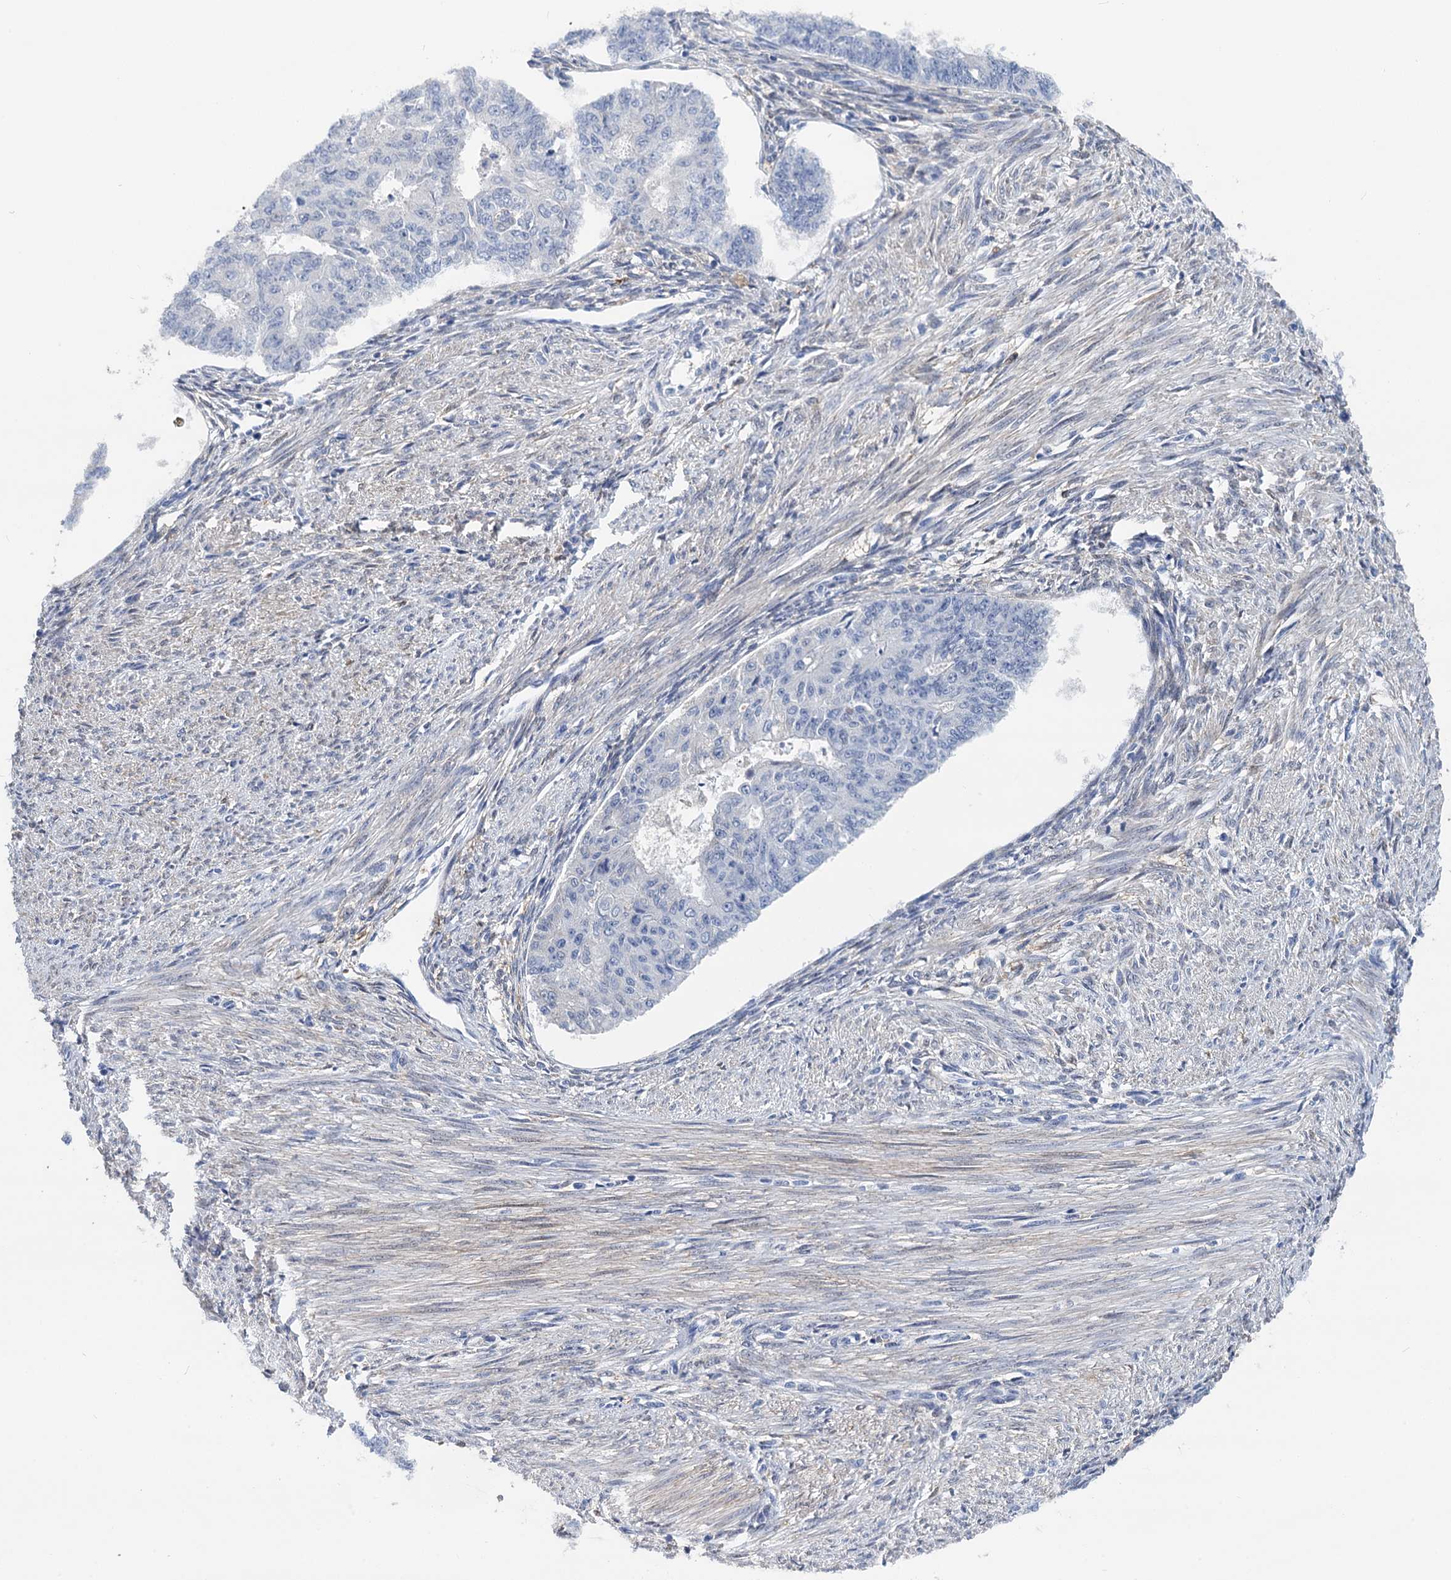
{"staining": {"intensity": "negative", "quantity": "none", "location": "none"}, "tissue": "endometrial cancer", "cell_type": "Tumor cells", "image_type": "cancer", "snomed": [{"axis": "morphology", "description": "Adenocarcinoma, NOS"}, {"axis": "topography", "description": "Endometrium"}], "caption": "Endometrial adenocarcinoma was stained to show a protein in brown. There is no significant positivity in tumor cells.", "gene": "GSTM3", "patient": {"sex": "female", "age": 32}}